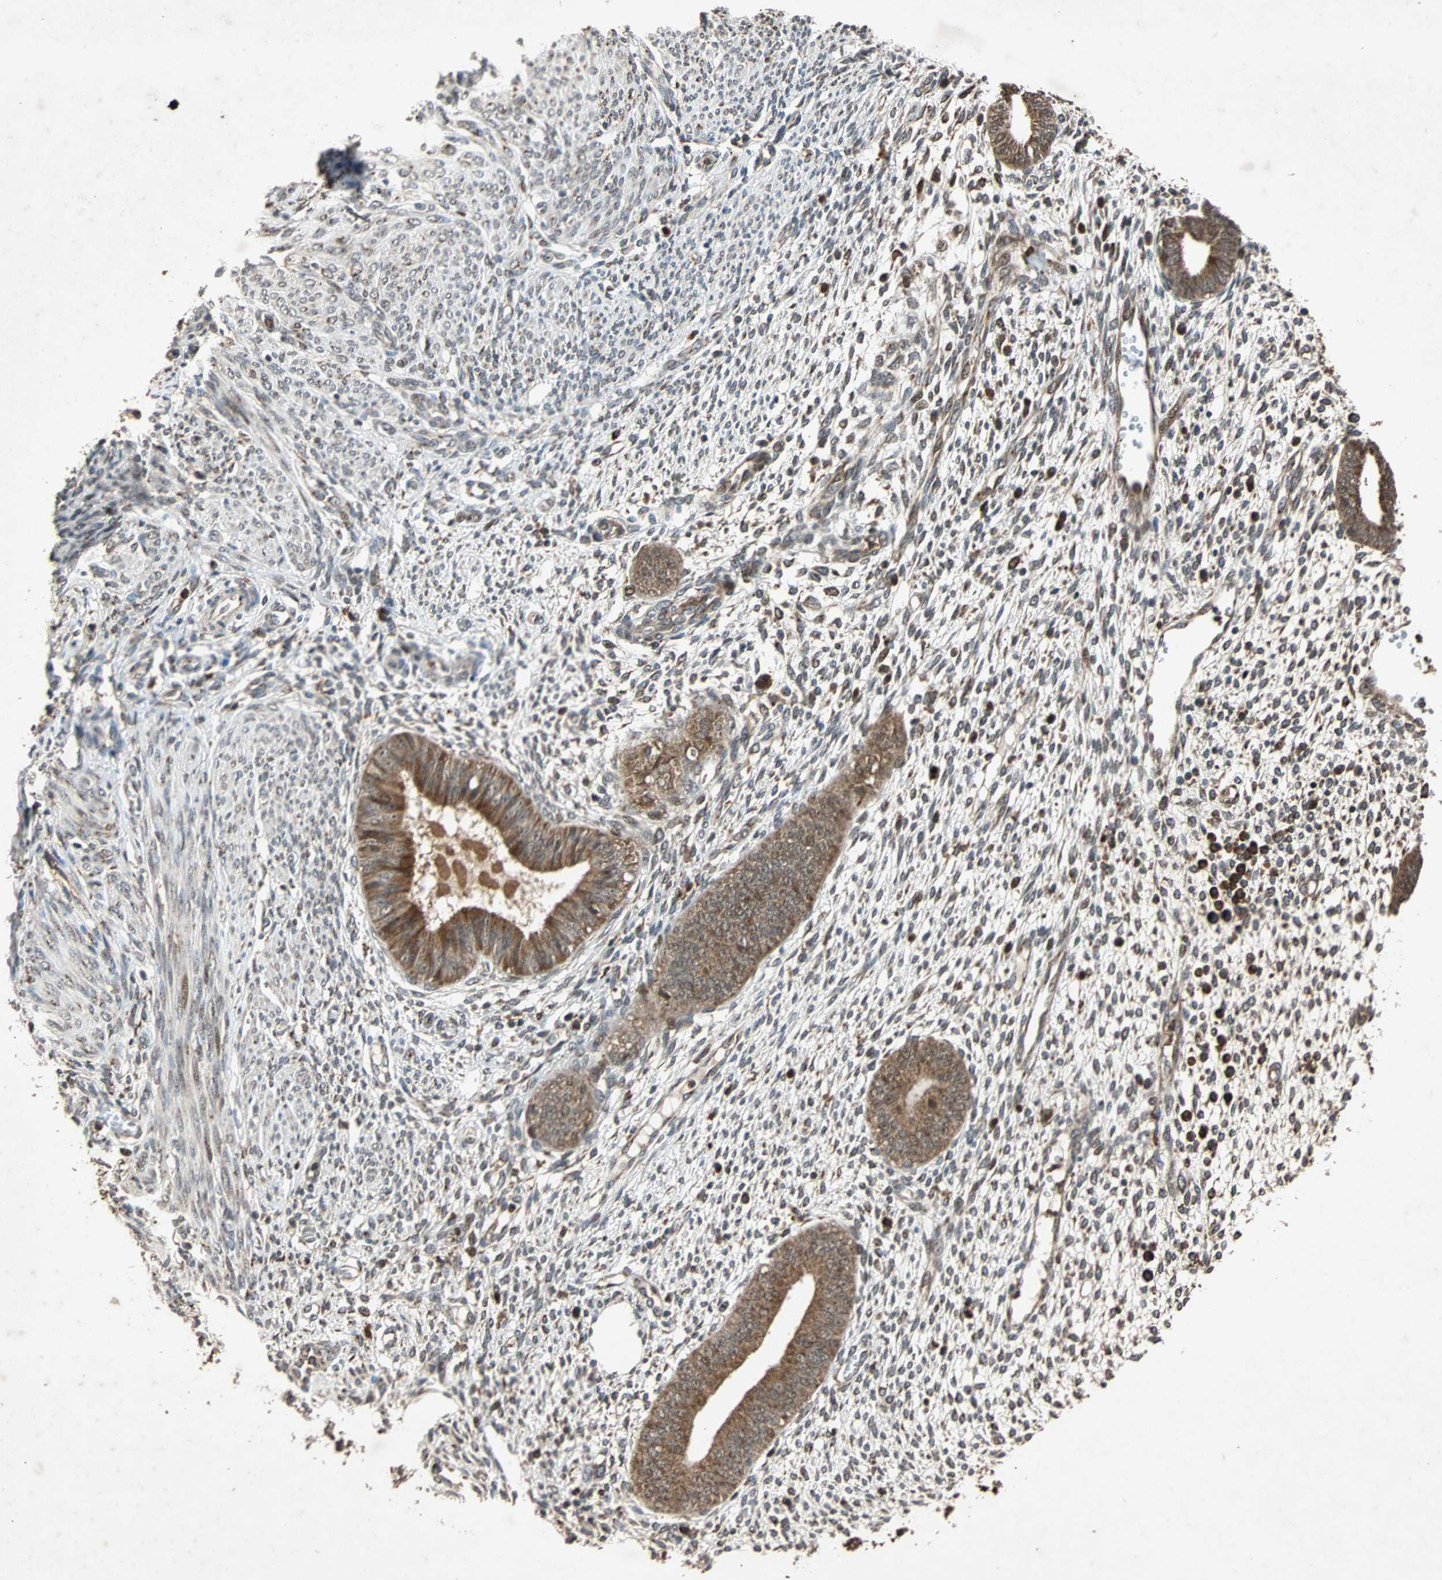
{"staining": {"intensity": "moderate", "quantity": "25%-75%", "location": "cytoplasmic/membranous,nuclear"}, "tissue": "endometrium", "cell_type": "Cells in endometrial stroma", "image_type": "normal", "snomed": [{"axis": "morphology", "description": "Normal tissue, NOS"}, {"axis": "topography", "description": "Endometrium"}], "caption": "Unremarkable endometrium reveals moderate cytoplasmic/membranous,nuclear positivity in about 25%-75% of cells in endometrial stroma.", "gene": "USP31", "patient": {"sex": "female", "age": 35}}